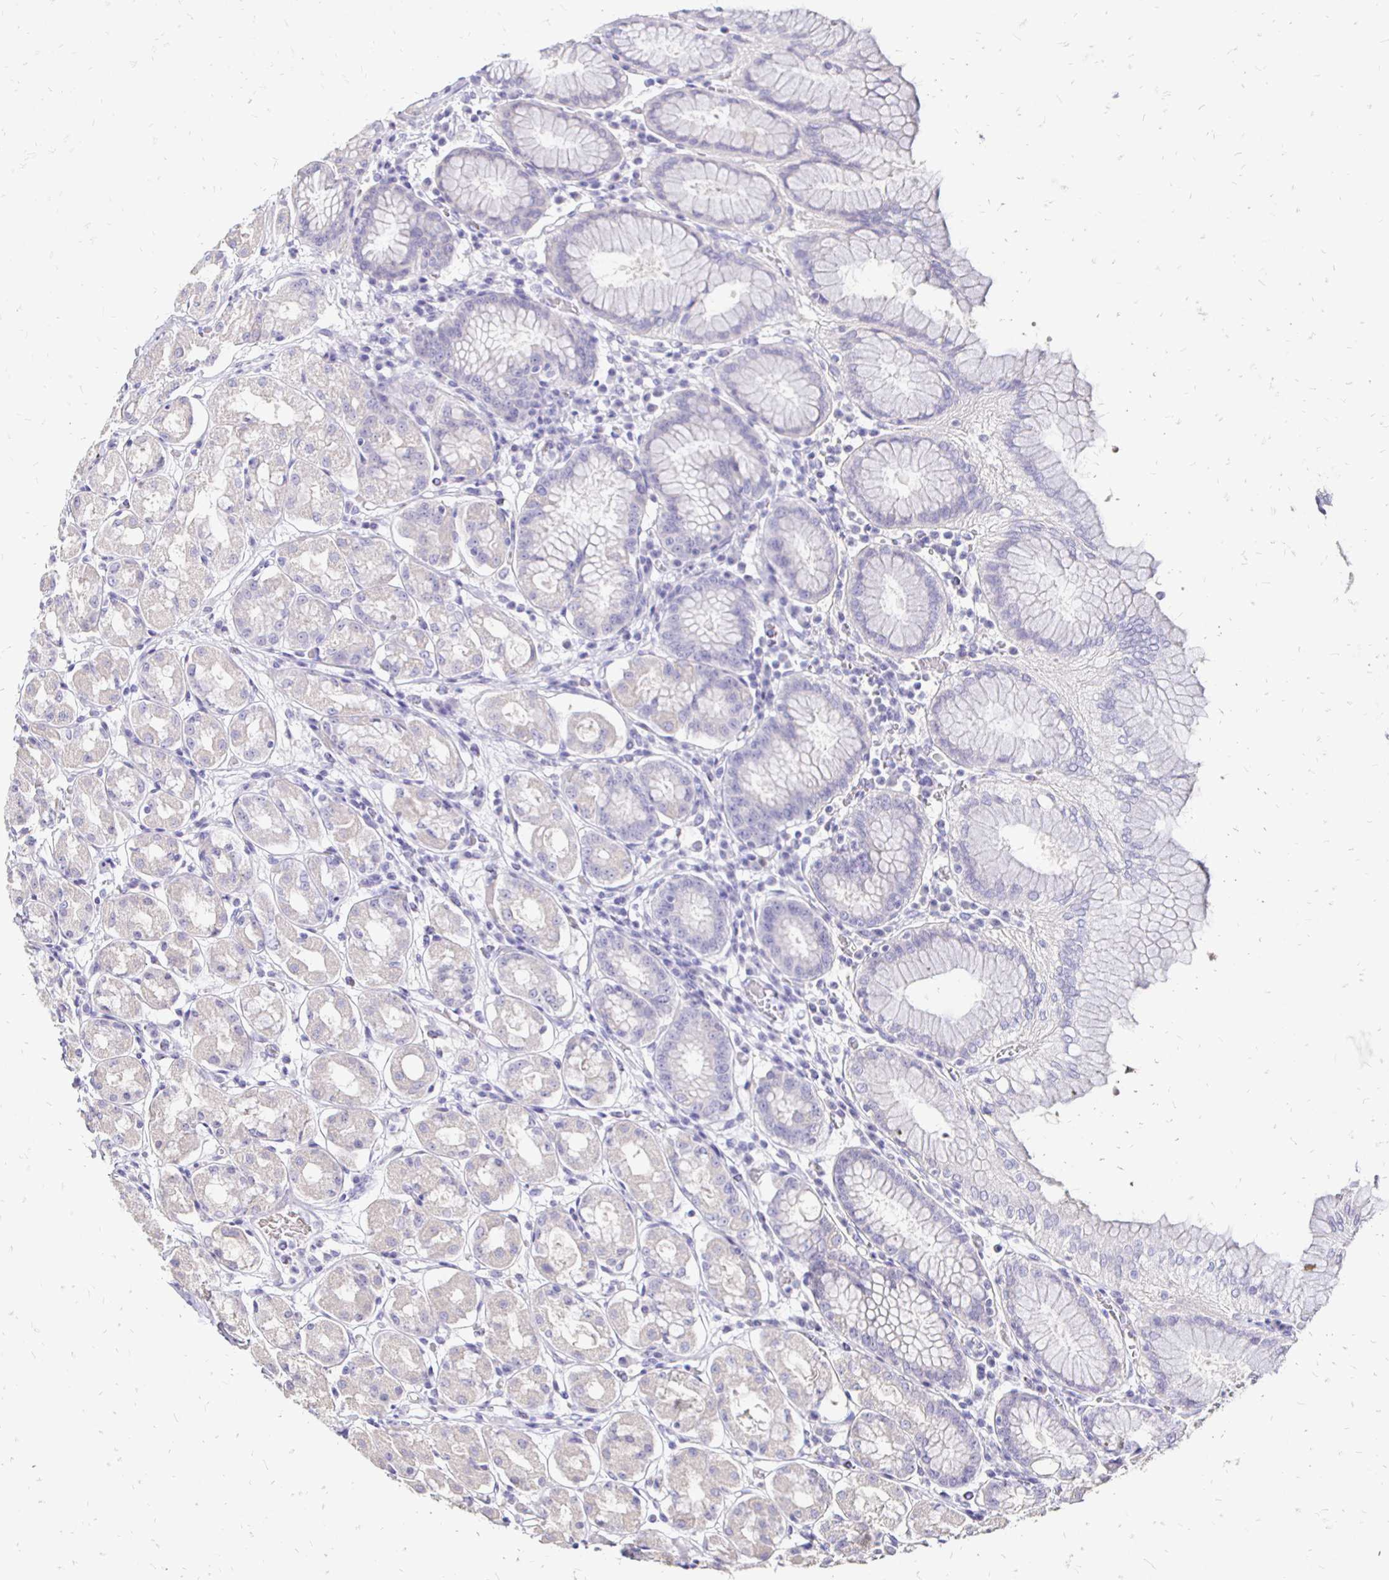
{"staining": {"intensity": "negative", "quantity": "none", "location": "none"}, "tissue": "stomach", "cell_type": "Glandular cells", "image_type": "normal", "snomed": [{"axis": "morphology", "description": "Normal tissue, NOS"}, {"axis": "topography", "description": "Stomach"}, {"axis": "topography", "description": "Stomach, lower"}], "caption": "Stomach stained for a protein using immunohistochemistry (IHC) reveals no staining glandular cells.", "gene": "IRGC", "patient": {"sex": "female", "age": 56}}